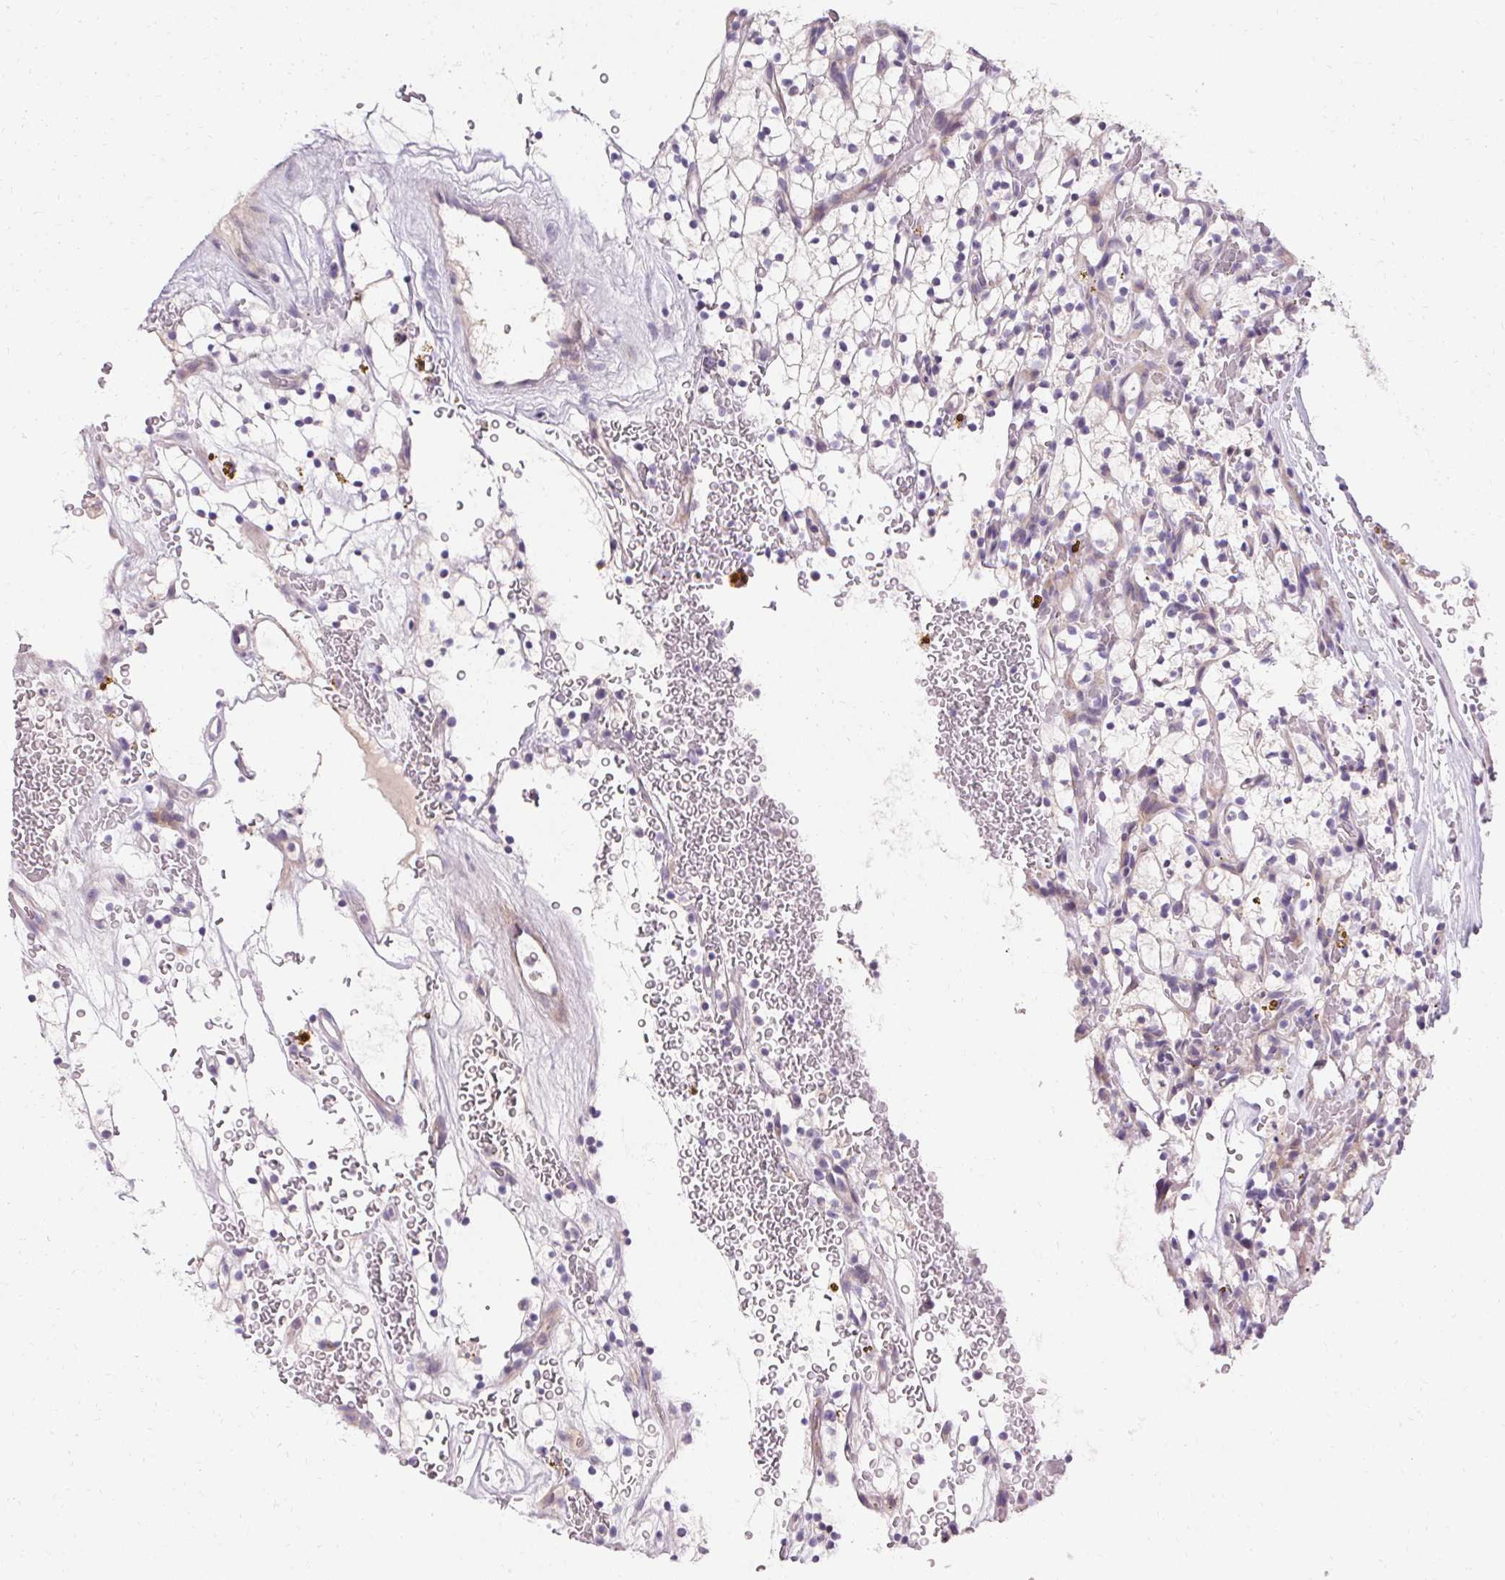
{"staining": {"intensity": "negative", "quantity": "none", "location": "none"}, "tissue": "renal cancer", "cell_type": "Tumor cells", "image_type": "cancer", "snomed": [{"axis": "morphology", "description": "Adenocarcinoma, NOS"}, {"axis": "topography", "description": "Kidney"}], "caption": "Immunohistochemistry of human renal cancer shows no positivity in tumor cells.", "gene": "TRIP13", "patient": {"sex": "female", "age": 64}}